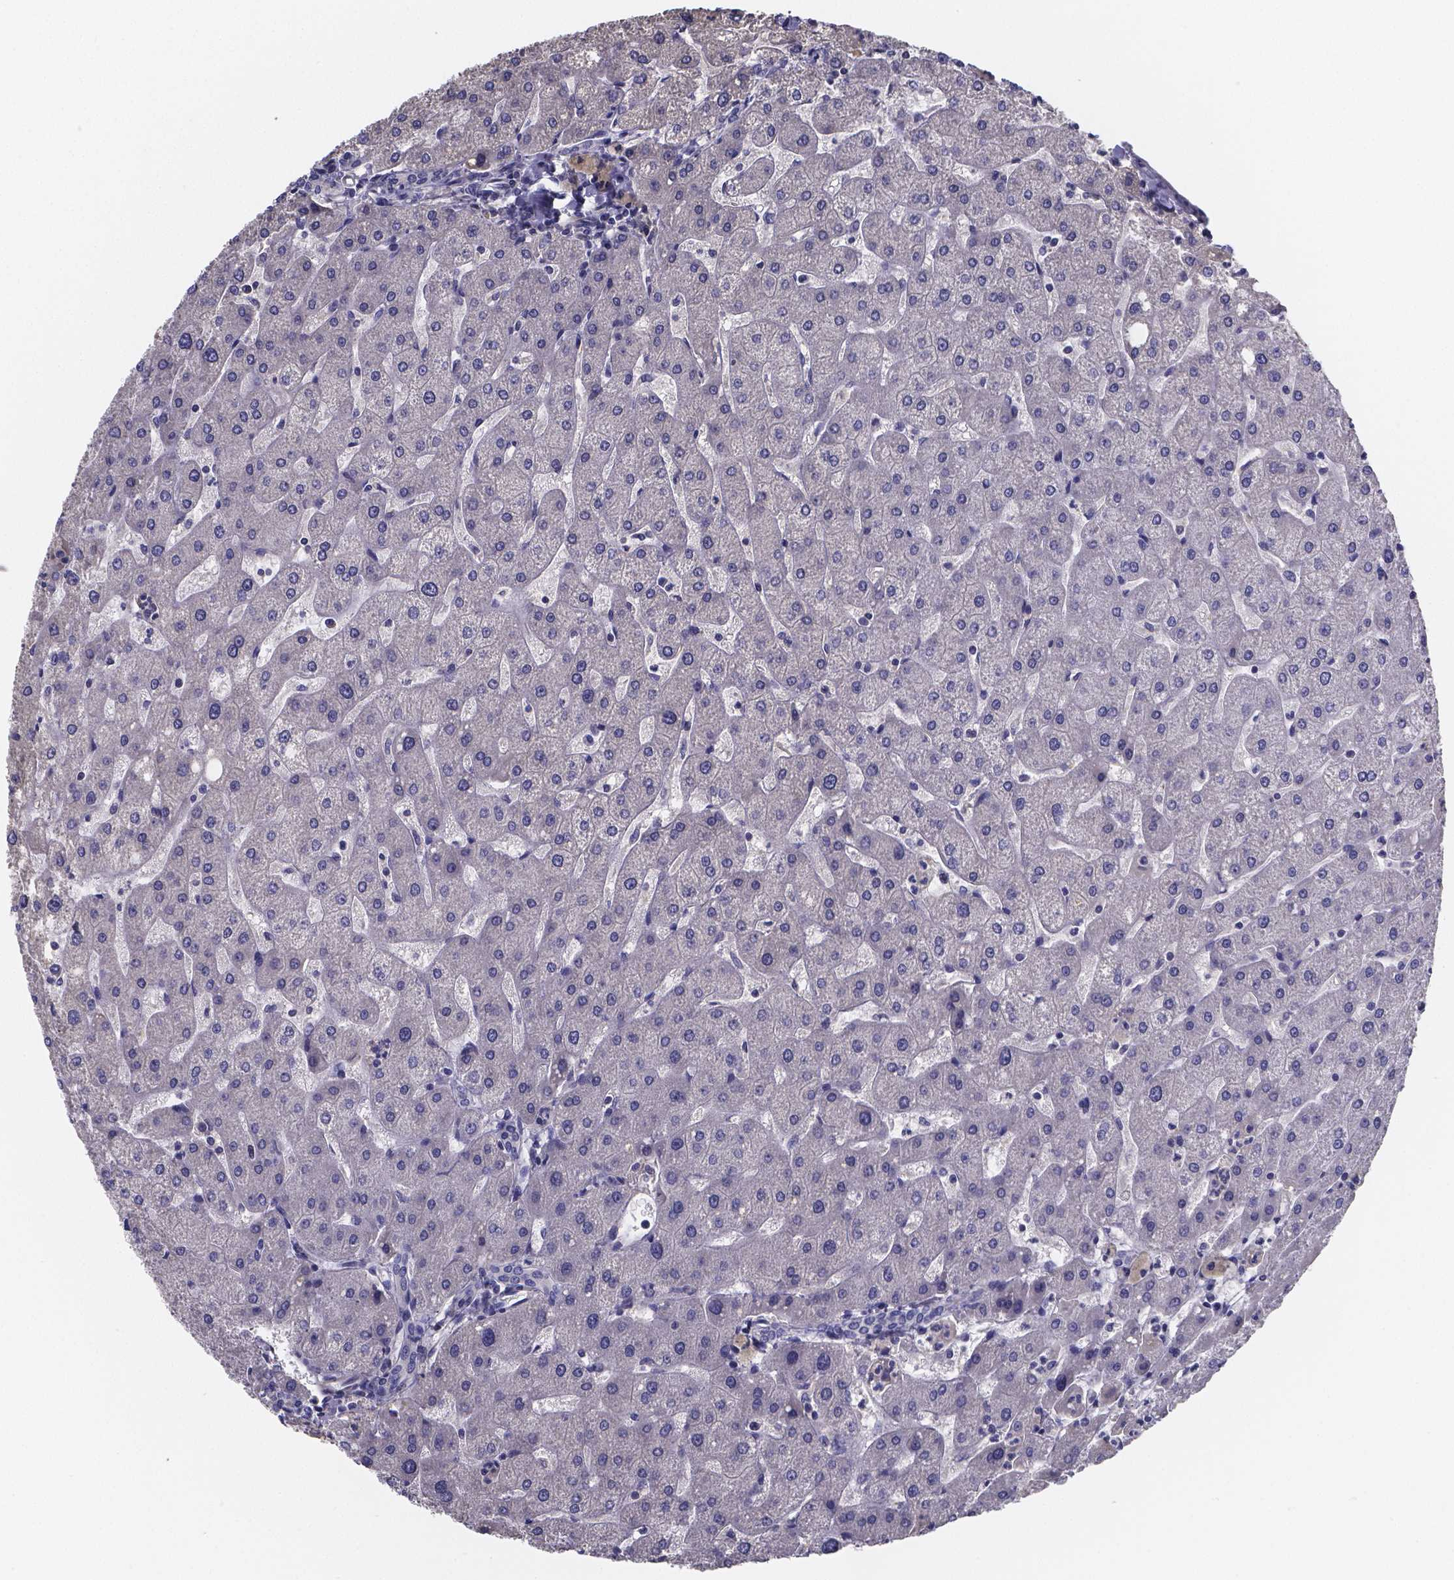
{"staining": {"intensity": "negative", "quantity": "none", "location": "none"}, "tissue": "liver", "cell_type": "Cholangiocytes", "image_type": "normal", "snomed": [{"axis": "morphology", "description": "Normal tissue, NOS"}, {"axis": "topography", "description": "Liver"}], "caption": "High magnification brightfield microscopy of normal liver stained with DAB (3,3'-diaminobenzidine) (brown) and counterstained with hematoxylin (blue): cholangiocytes show no significant expression.", "gene": "RERG", "patient": {"sex": "male", "age": 67}}